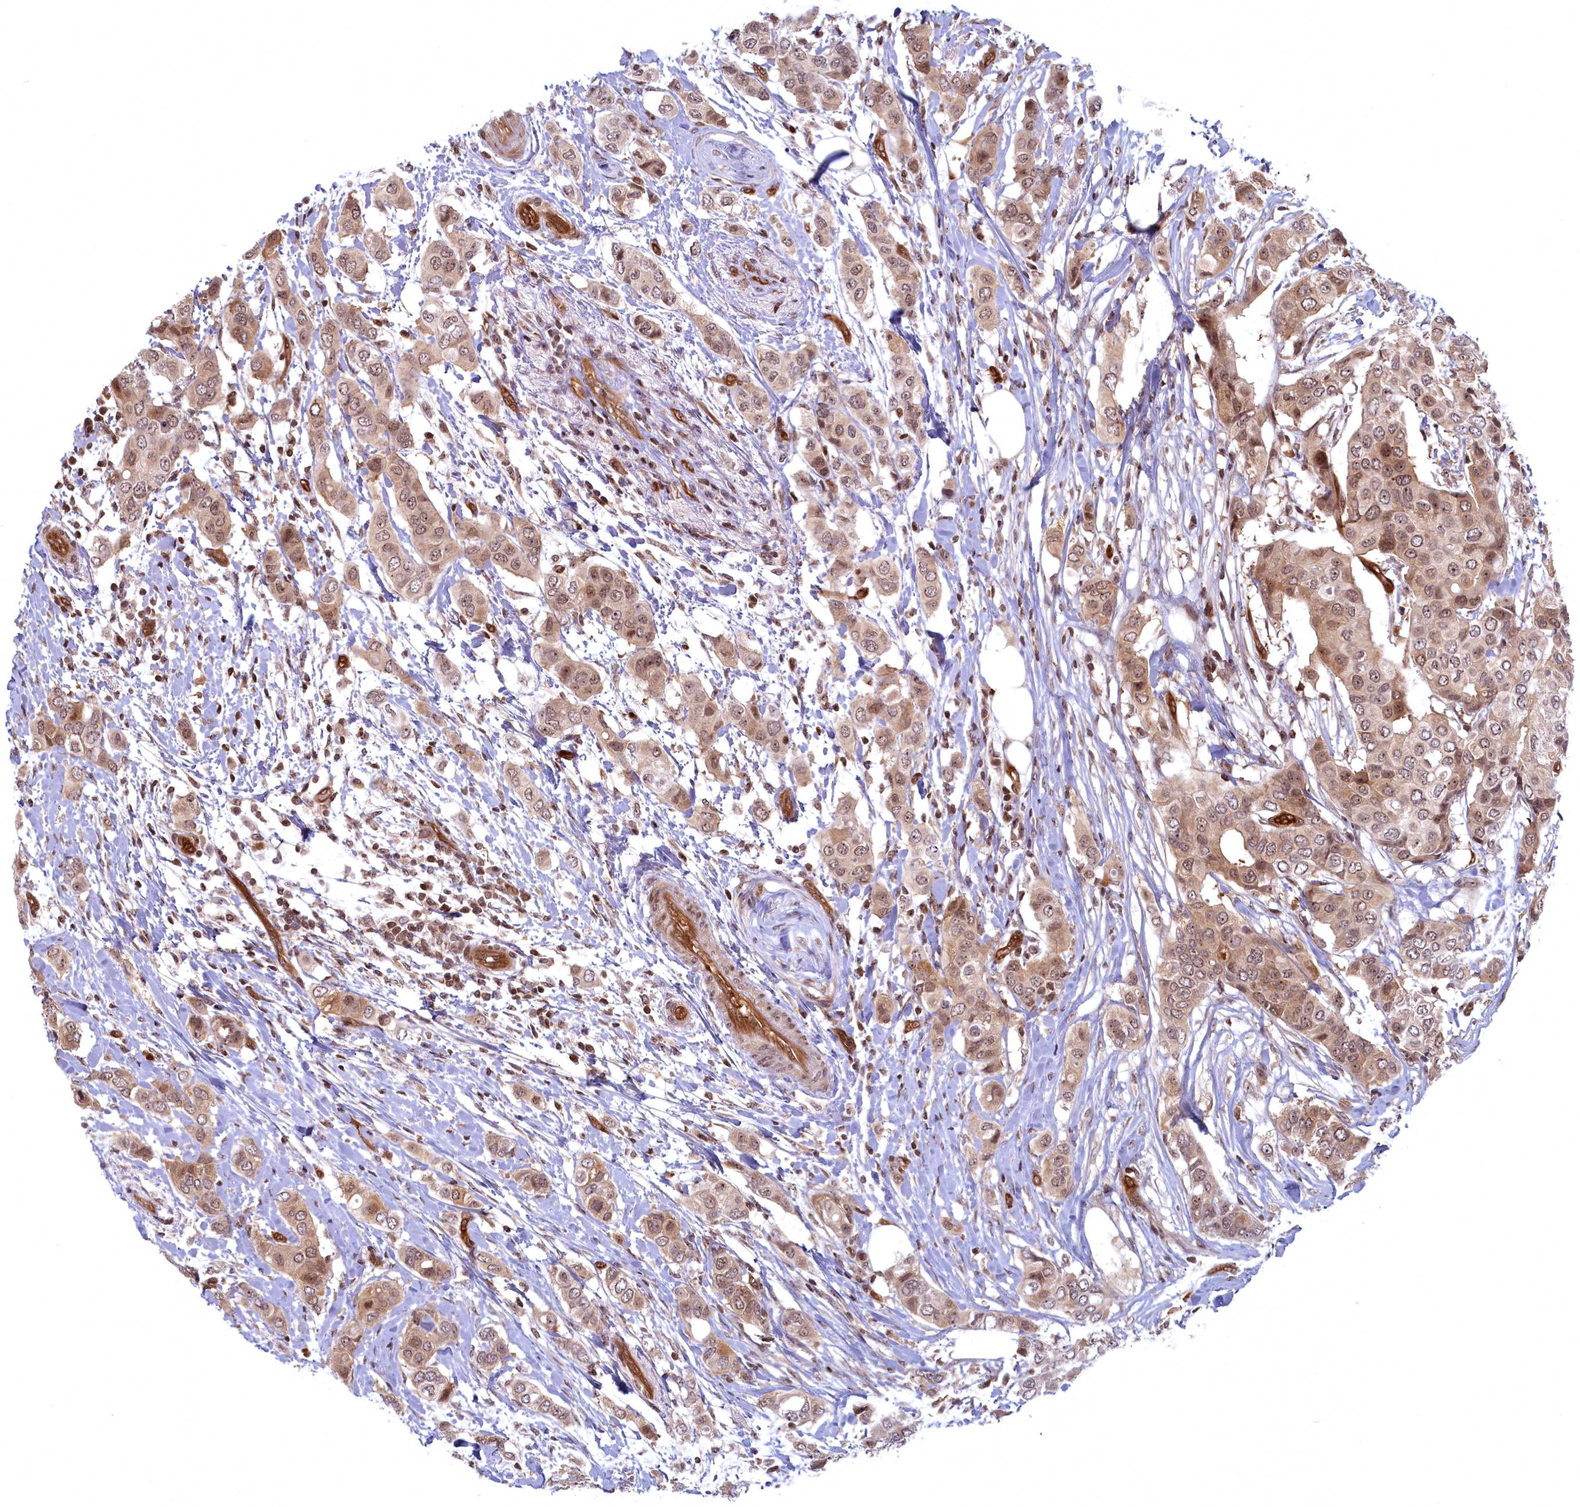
{"staining": {"intensity": "moderate", "quantity": ">75%", "location": "cytoplasmic/membranous,nuclear"}, "tissue": "breast cancer", "cell_type": "Tumor cells", "image_type": "cancer", "snomed": [{"axis": "morphology", "description": "Lobular carcinoma"}, {"axis": "topography", "description": "Breast"}], "caption": "Breast cancer (lobular carcinoma) tissue exhibits moderate cytoplasmic/membranous and nuclear staining in approximately >75% of tumor cells, visualized by immunohistochemistry.", "gene": "SNRK", "patient": {"sex": "female", "age": 51}}